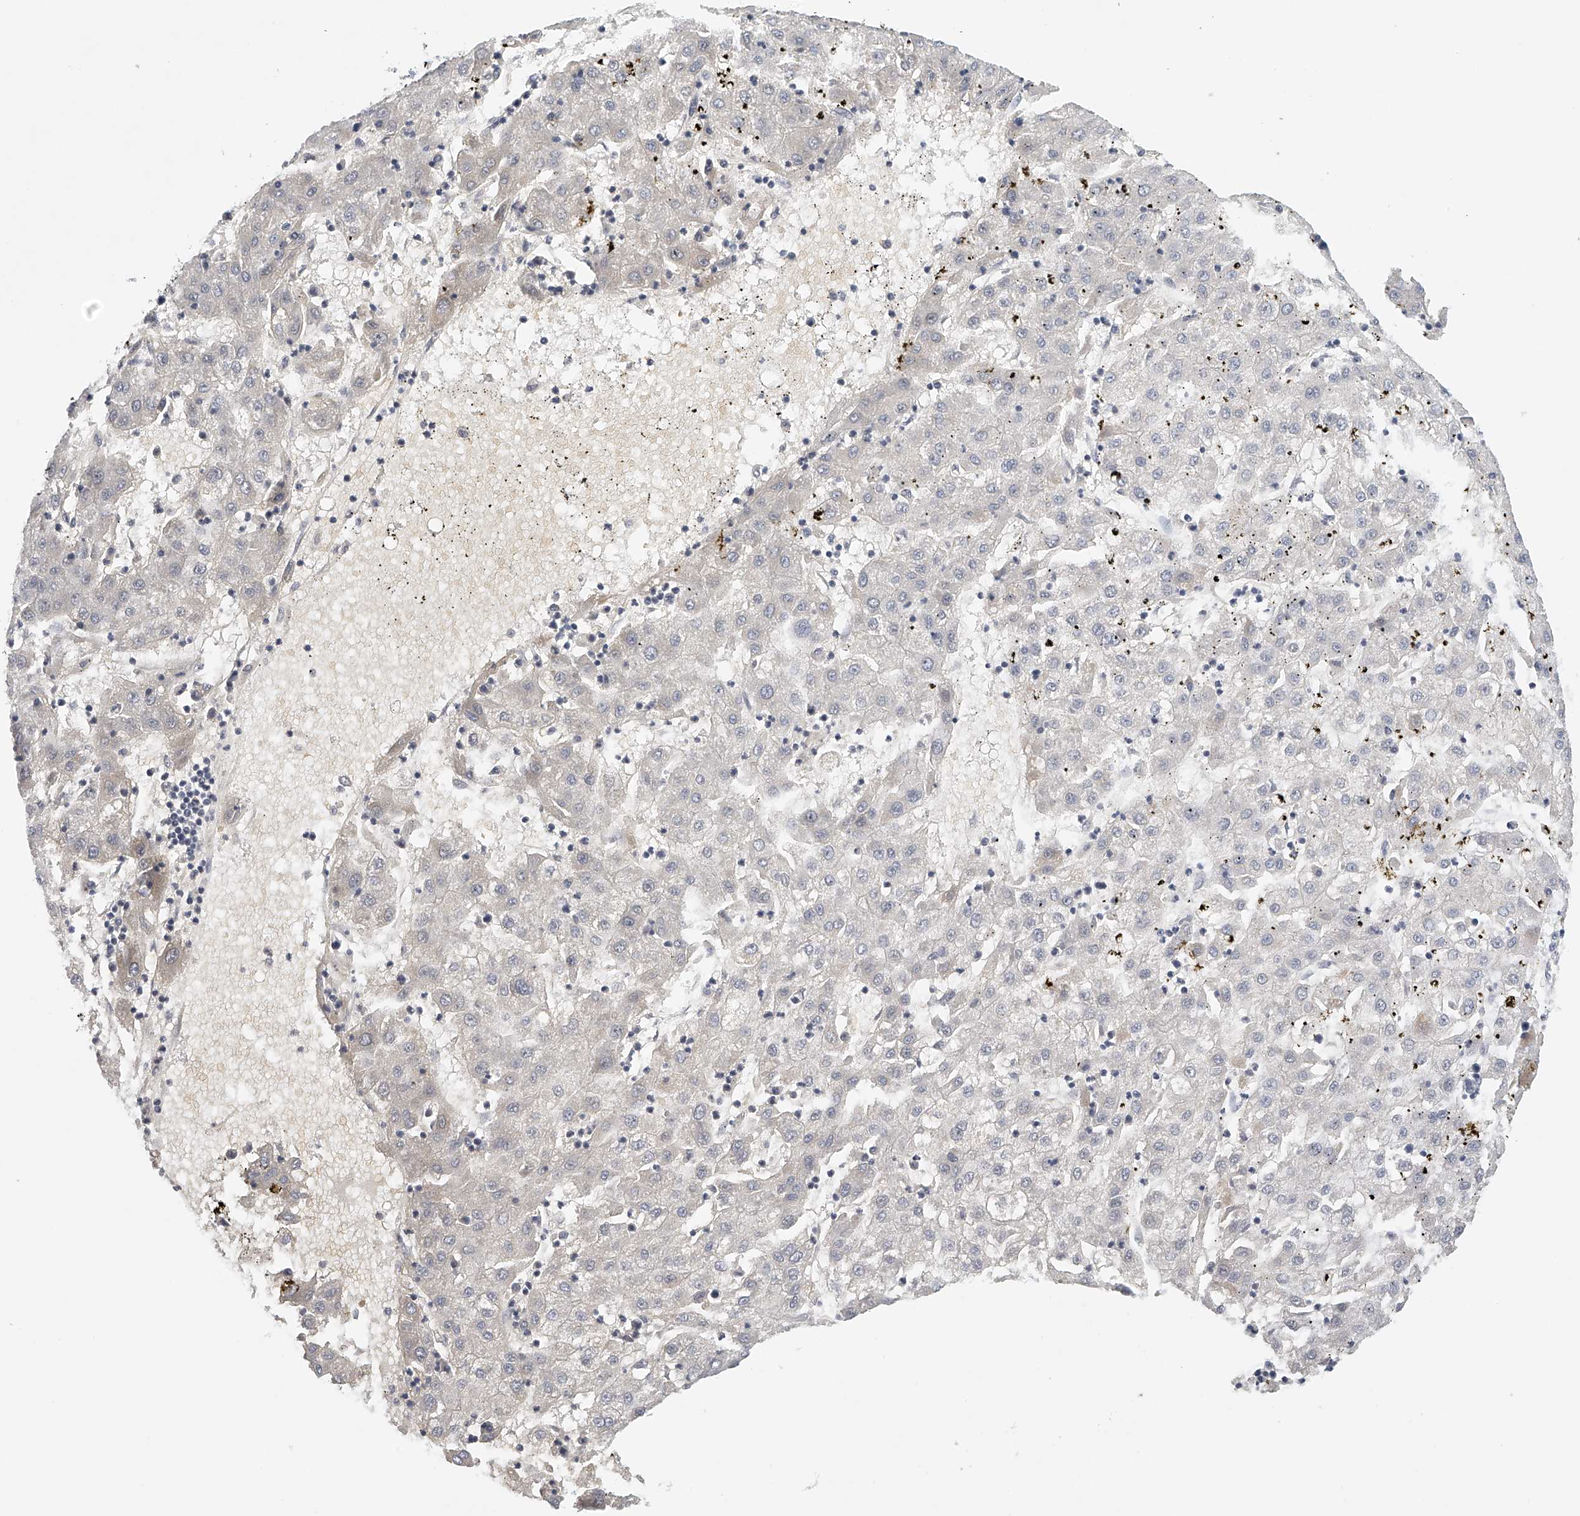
{"staining": {"intensity": "negative", "quantity": "none", "location": "none"}, "tissue": "liver cancer", "cell_type": "Tumor cells", "image_type": "cancer", "snomed": [{"axis": "morphology", "description": "Carcinoma, Hepatocellular, NOS"}, {"axis": "topography", "description": "Liver"}], "caption": "Human liver cancer stained for a protein using immunohistochemistry (IHC) demonstrates no positivity in tumor cells.", "gene": "DDX43", "patient": {"sex": "male", "age": 72}}